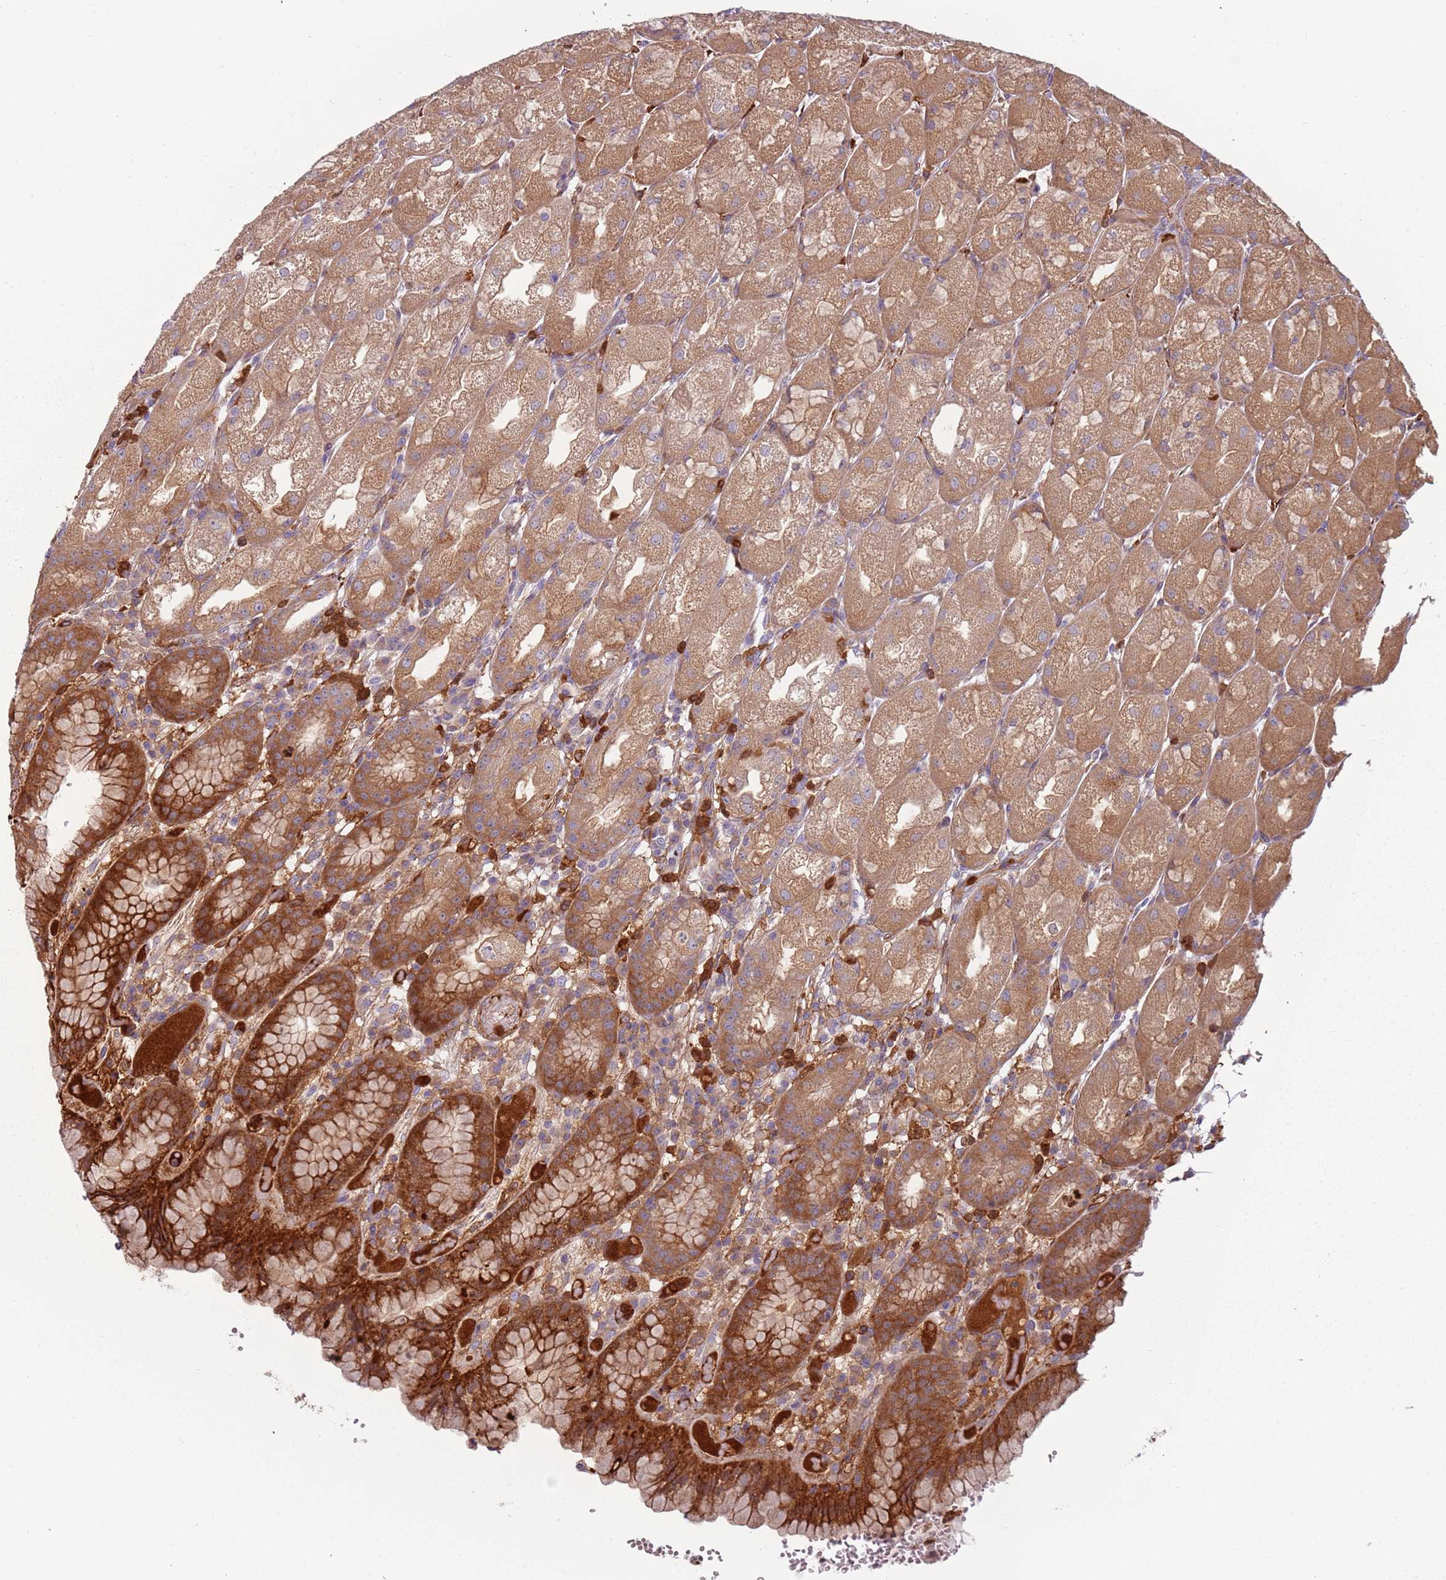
{"staining": {"intensity": "strong", "quantity": ">75%", "location": "cytoplasmic/membranous"}, "tissue": "stomach", "cell_type": "Glandular cells", "image_type": "normal", "snomed": [{"axis": "morphology", "description": "Normal tissue, NOS"}, {"axis": "topography", "description": "Stomach, upper"}], "caption": "Glandular cells show strong cytoplasmic/membranous expression in approximately >75% of cells in normal stomach. The staining is performed using DAB brown chromogen to label protein expression. The nuclei are counter-stained blue using hematoxylin.", "gene": "NADK", "patient": {"sex": "male", "age": 52}}